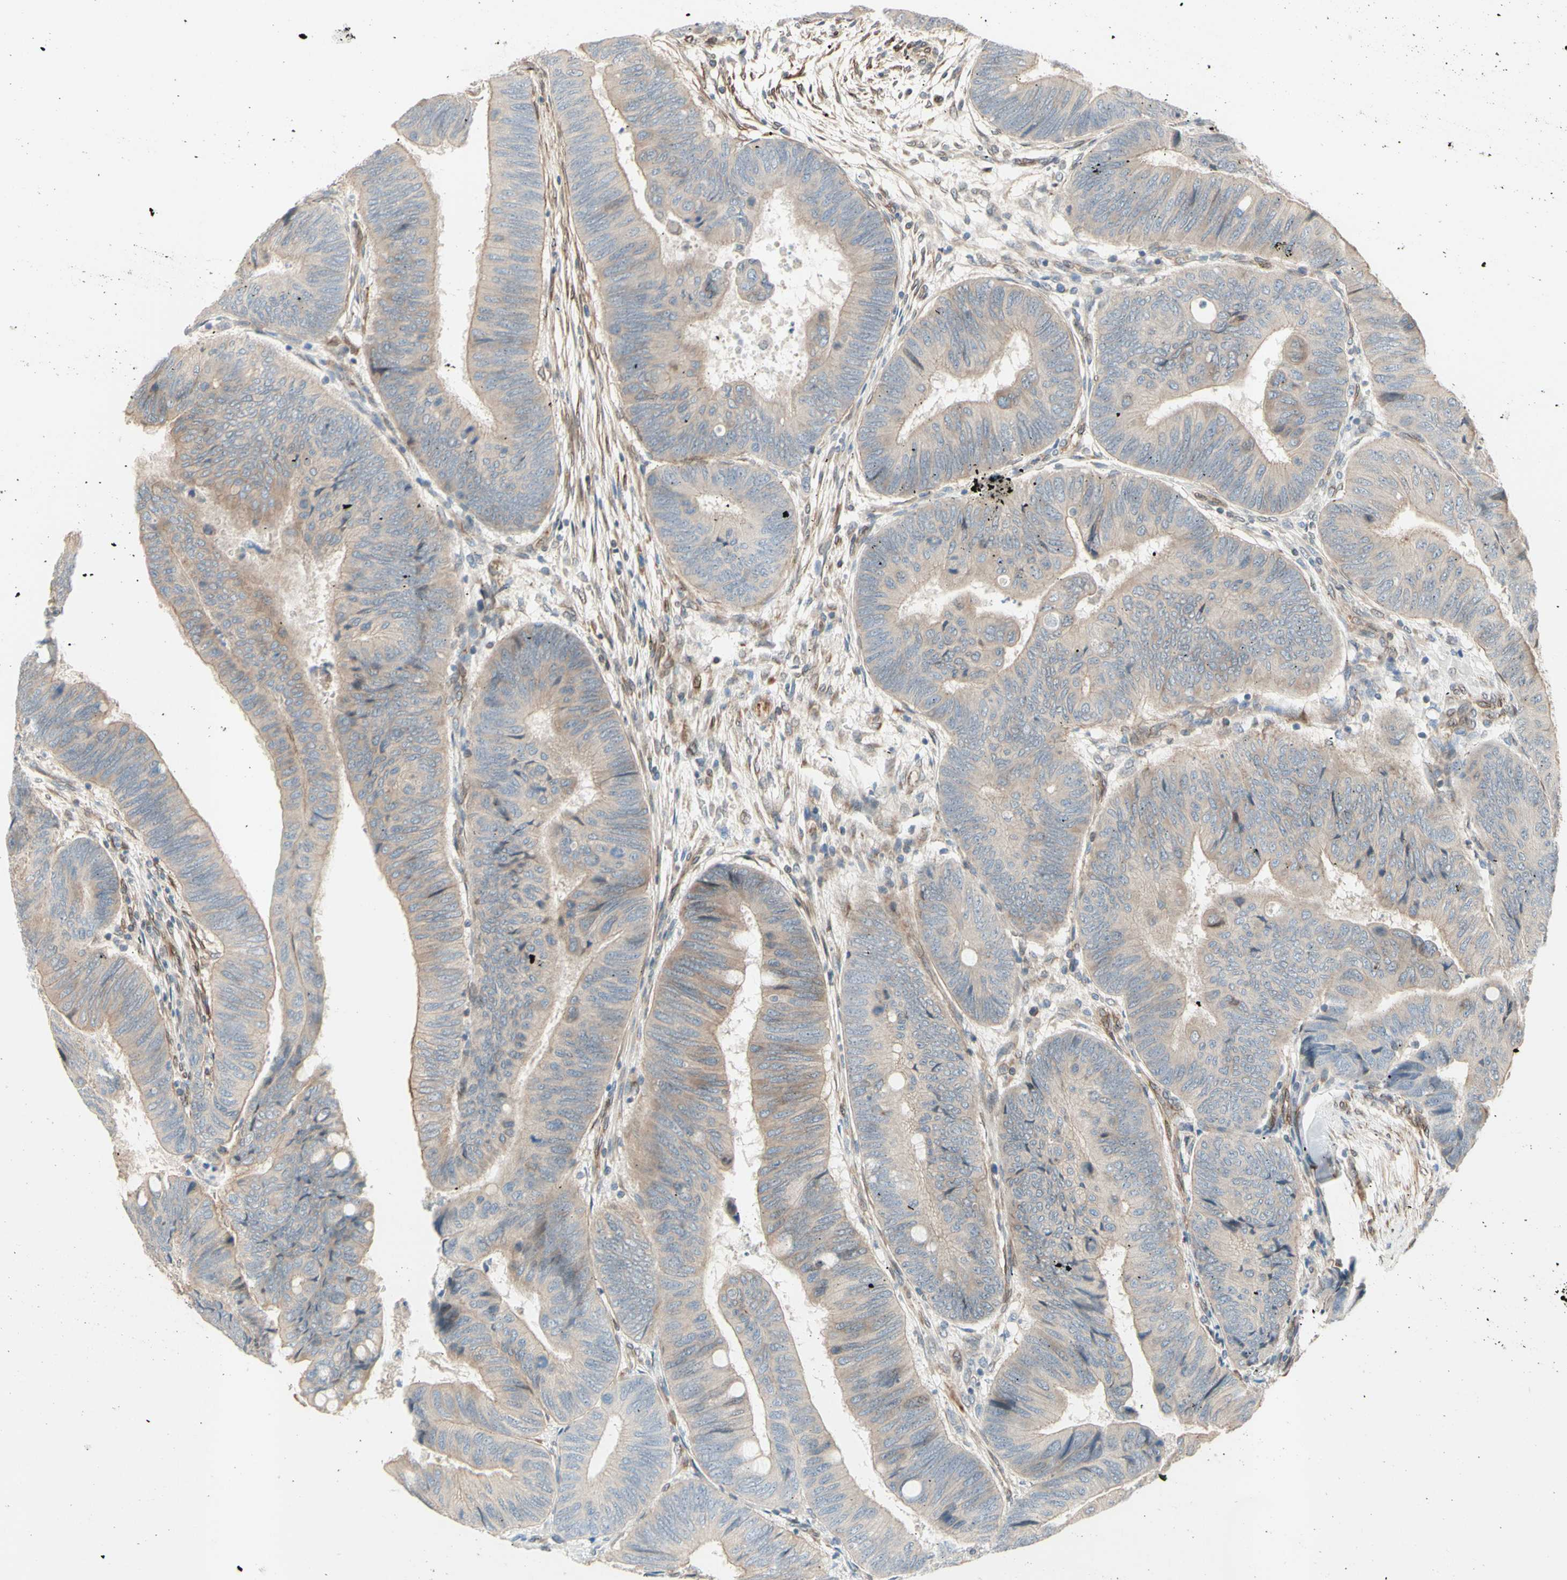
{"staining": {"intensity": "weak", "quantity": ">75%", "location": "cytoplasmic/membranous"}, "tissue": "colorectal cancer", "cell_type": "Tumor cells", "image_type": "cancer", "snomed": [{"axis": "morphology", "description": "Normal tissue, NOS"}, {"axis": "morphology", "description": "Adenocarcinoma, NOS"}, {"axis": "topography", "description": "Rectum"}, {"axis": "topography", "description": "Peripheral nerve tissue"}], "caption": "Colorectal cancer tissue shows weak cytoplasmic/membranous expression in about >75% of tumor cells, visualized by immunohistochemistry.", "gene": "TRAF2", "patient": {"sex": "male", "age": 92}}